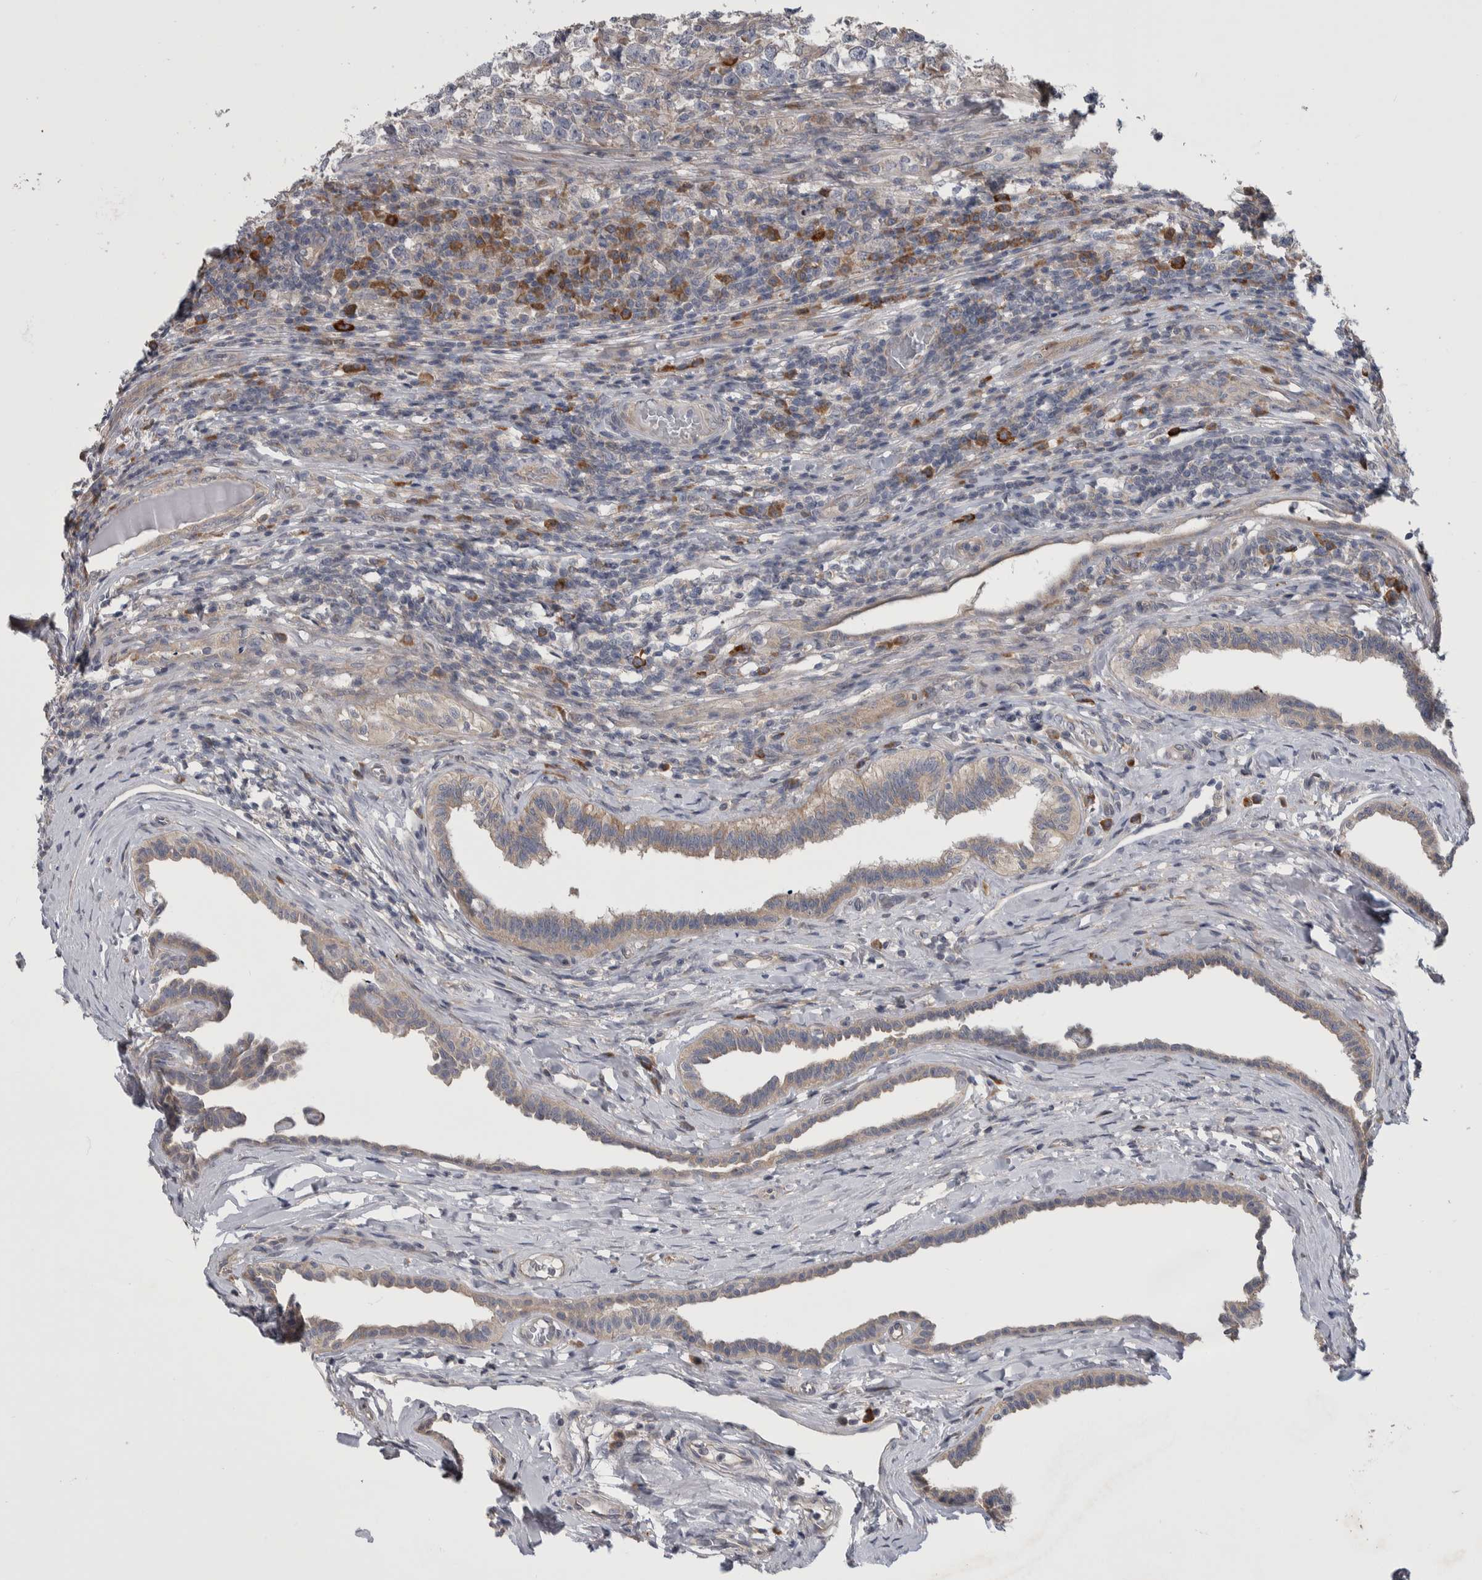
{"staining": {"intensity": "weak", "quantity": ">75%", "location": "cytoplasmic/membranous"}, "tissue": "testis cancer", "cell_type": "Tumor cells", "image_type": "cancer", "snomed": [{"axis": "morphology", "description": "Normal tissue, NOS"}, {"axis": "morphology", "description": "Seminoma, NOS"}, {"axis": "topography", "description": "Testis"}], "caption": "Immunohistochemical staining of human testis cancer (seminoma) exhibits low levels of weak cytoplasmic/membranous protein staining in approximately >75% of tumor cells.", "gene": "IBTK", "patient": {"sex": "male", "age": 43}}